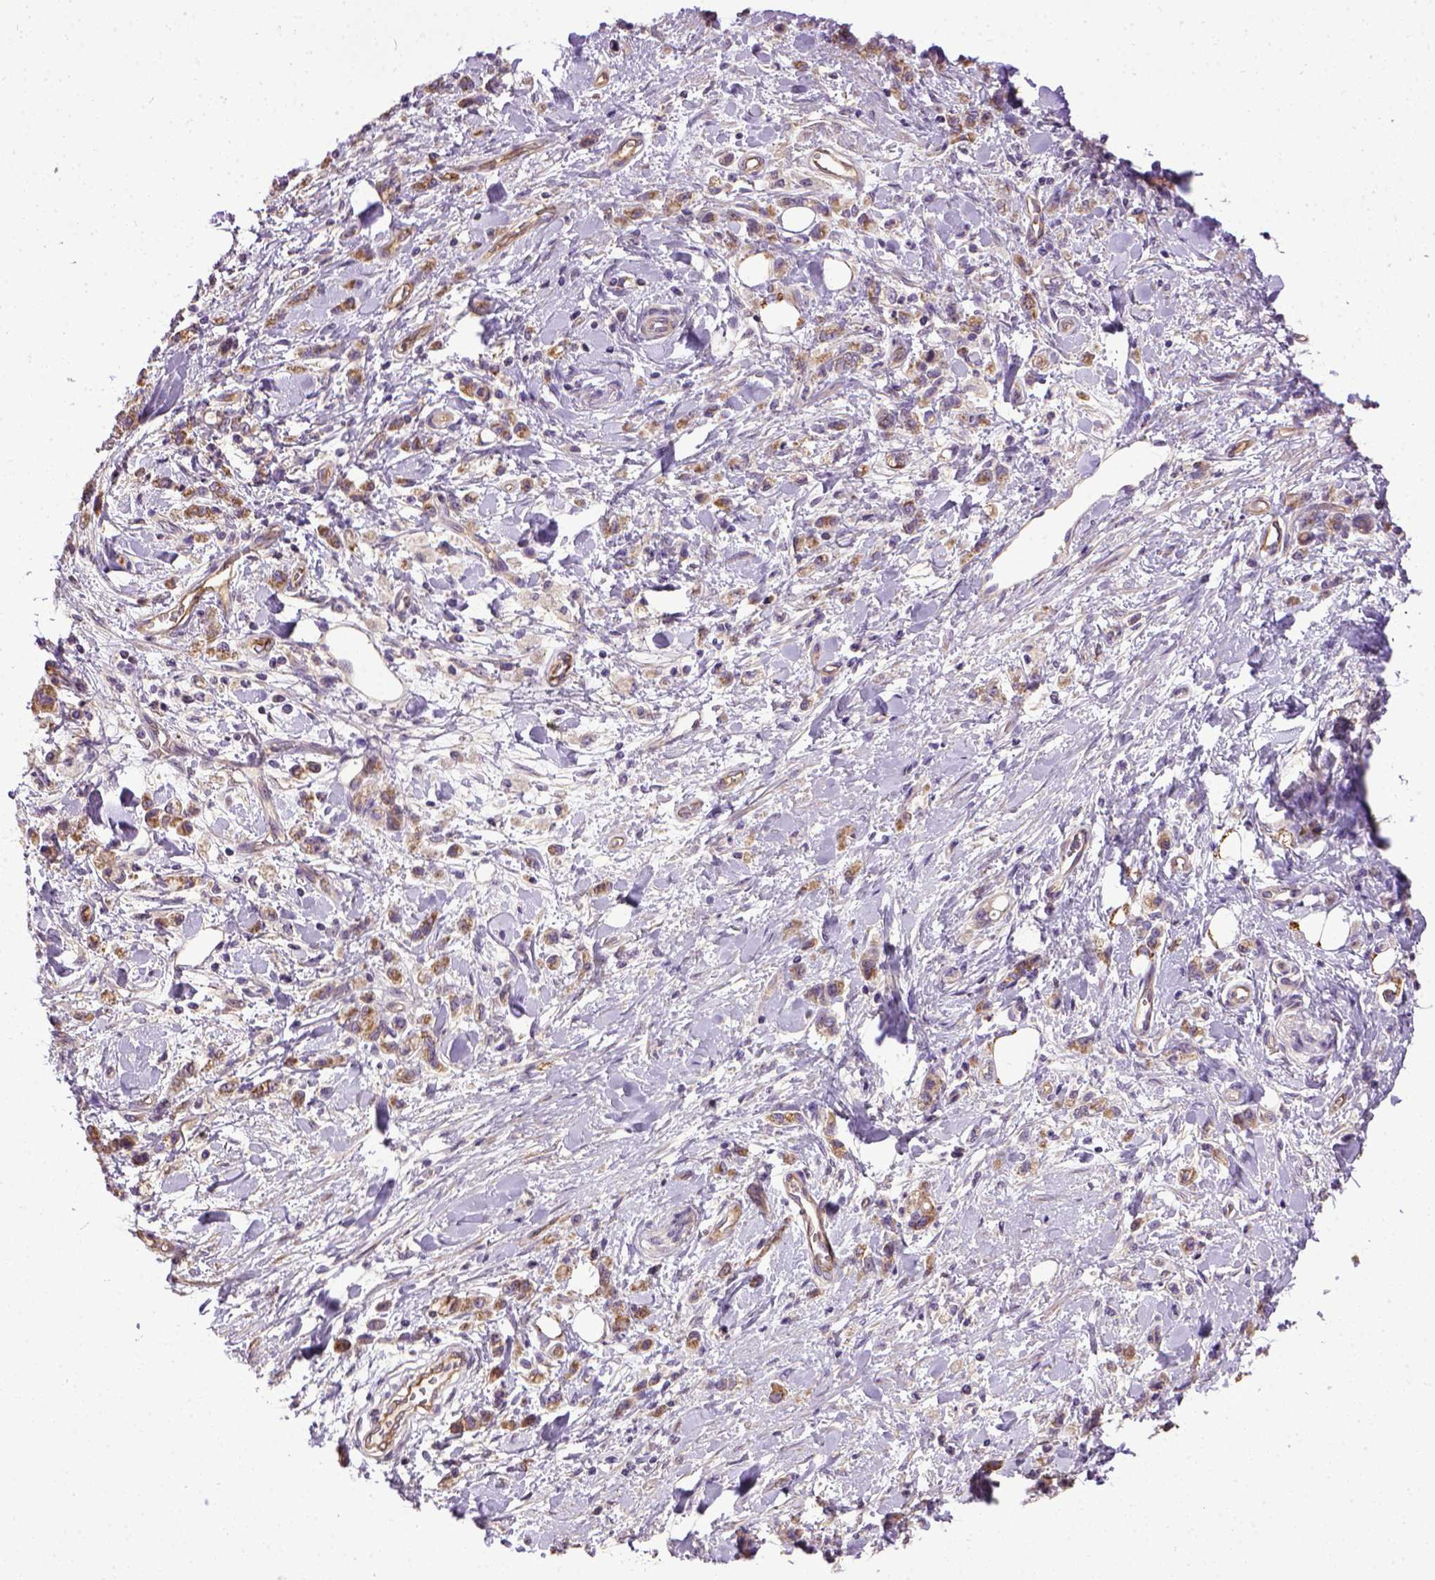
{"staining": {"intensity": "moderate", "quantity": ">75%", "location": "cytoplasmic/membranous"}, "tissue": "stomach cancer", "cell_type": "Tumor cells", "image_type": "cancer", "snomed": [{"axis": "morphology", "description": "Adenocarcinoma, NOS"}, {"axis": "topography", "description": "Stomach"}], "caption": "Adenocarcinoma (stomach) stained with immunohistochemistry (IHC) displays moderate cytoplasmic/membranous staining in about >75% of tumor cells.", "gene": "ENG", "patient": {"sex": "male", "age": 77}}